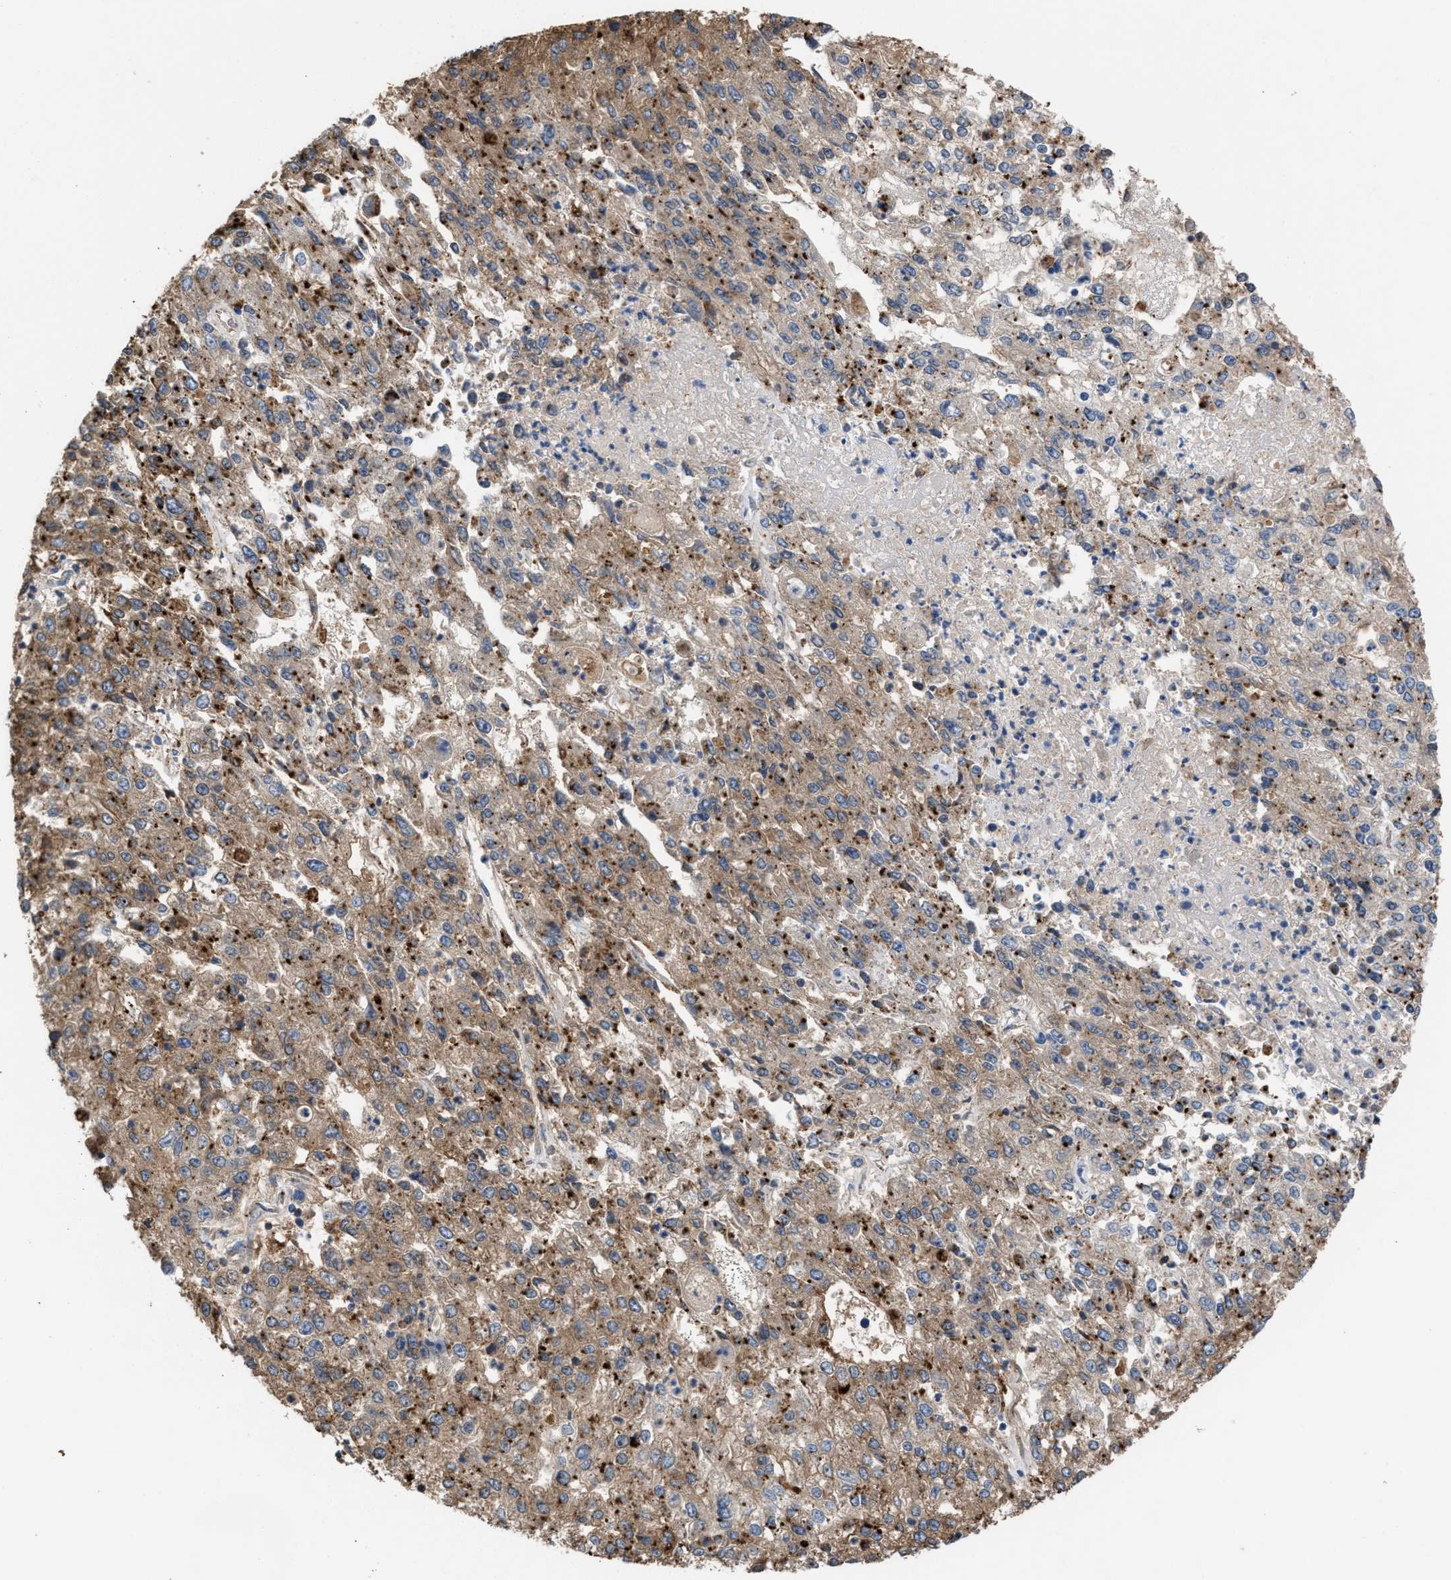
{"staining": {"intensity": "moderate", "quantity": ">75%", "location": "cytoplasmic/membranous"}, "tissue": "endometrial cancer", "cell_type": "Tumor cells", "image_type": "cancer", "snomed": [{"axis": "morphology", "description": "Adenocarcinoma, NOS"}, {"axis": "topography", "description": "Endometrium"}], "caption": "Immunohistochemical staining of human endometrial cancer shows moderate cytoplasmic/membranous protein staining in approximately >75% of tumor cells.", "gene": "ELMO3", "patient": {"sex": "female", "age": 49}}